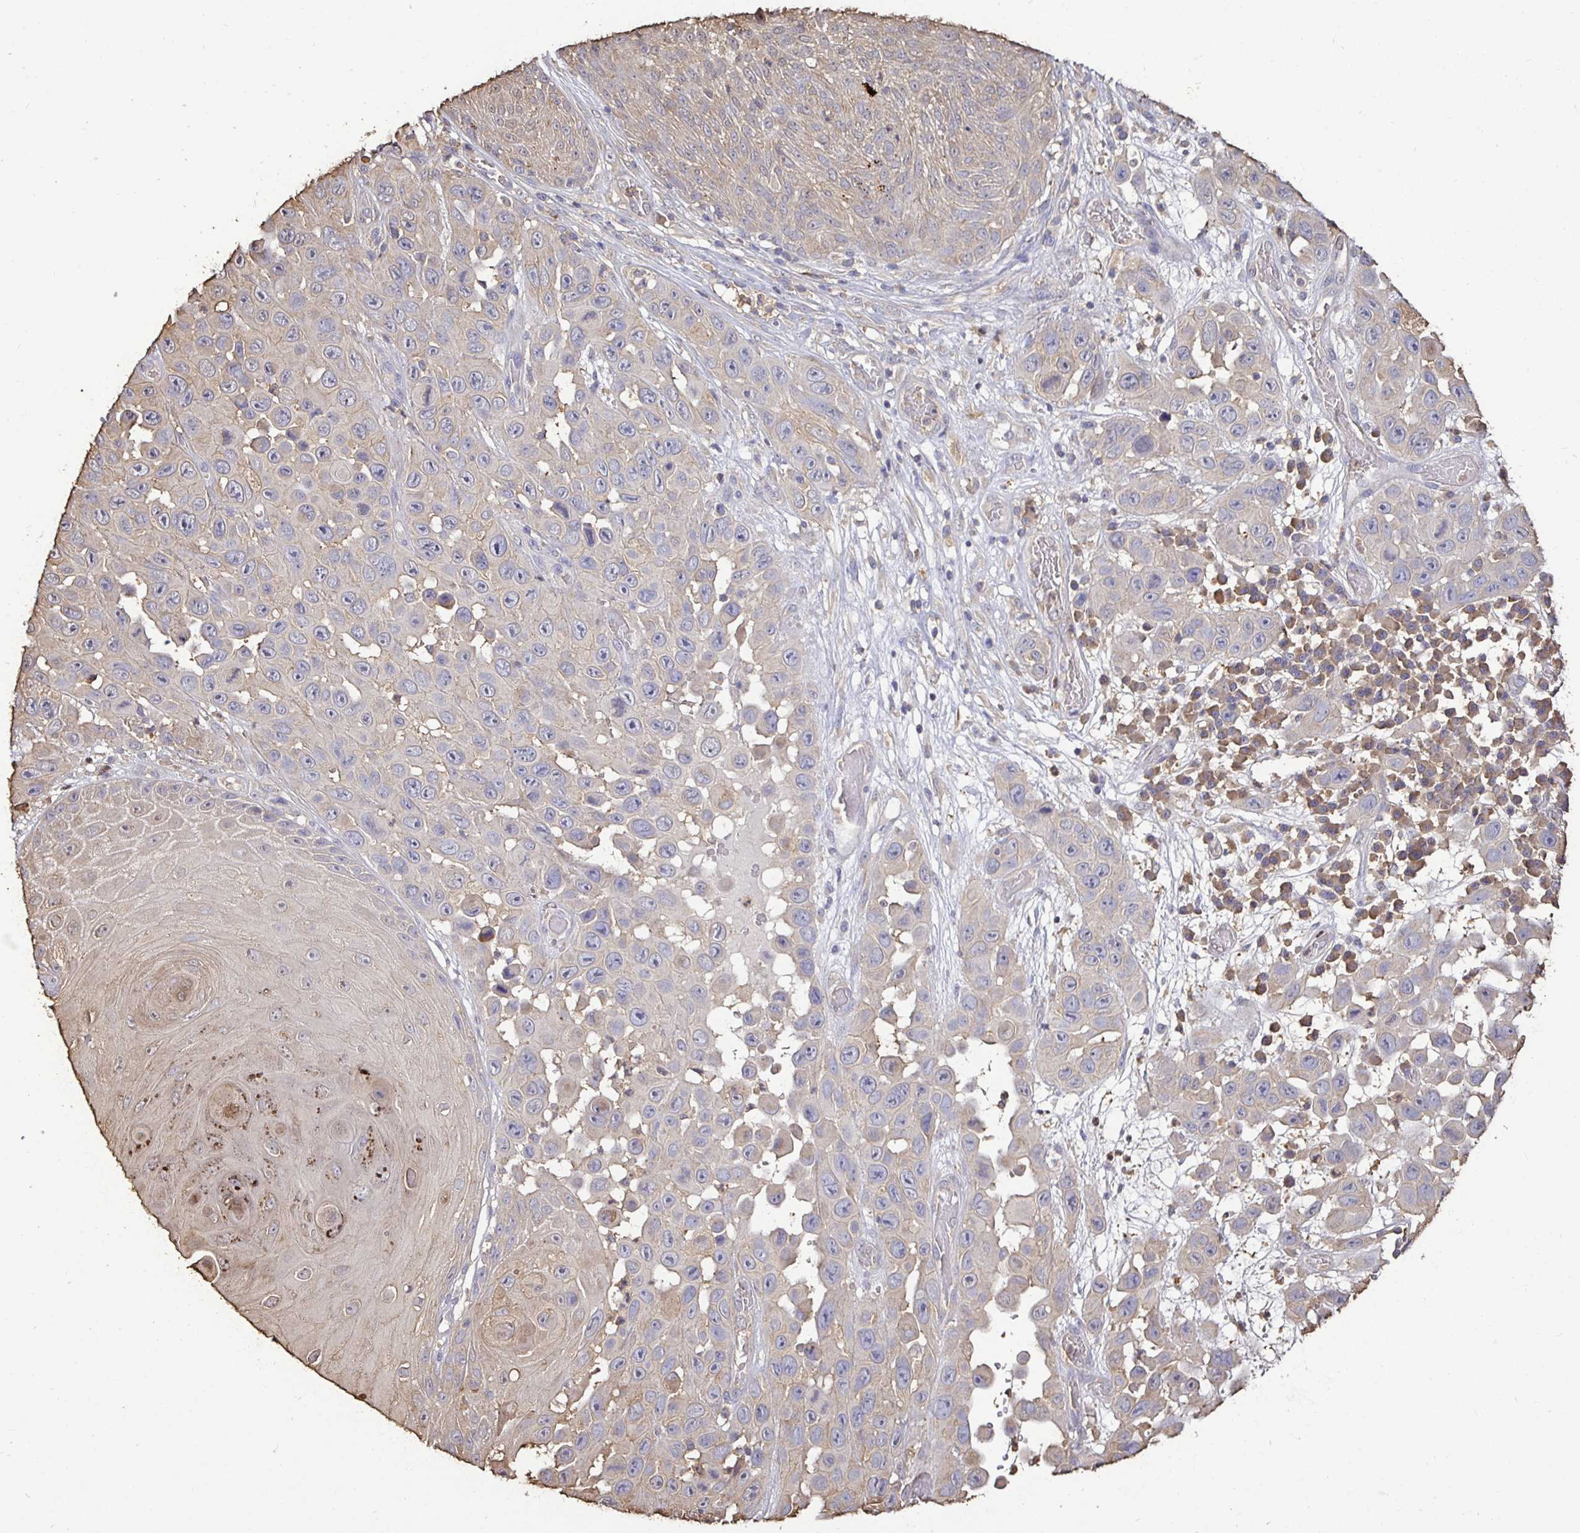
{"staining": {"intensity": "negative", "quantity": "none", "location": "none"}, "tissue": "skin cancer", "cell_type": "Tumor cells", "image_type": "cancer", "snomed": [{"axis": "morphology", "description": "Squamous cell carcinoma, NOS"}, {"axis": "topography", "description": "Skin"}], "caption": "Immunohistochemistry (IHC) micrograph of neoplastic tissue: skin cancer (squamous cell carcinoma) stained with DAB (3,3'-diaminobenzidine) demonstrates no significant protein expression in tumor cells.", "gene": "MAPK8IP3", "patient": {"sex": "male", "age": 81}}